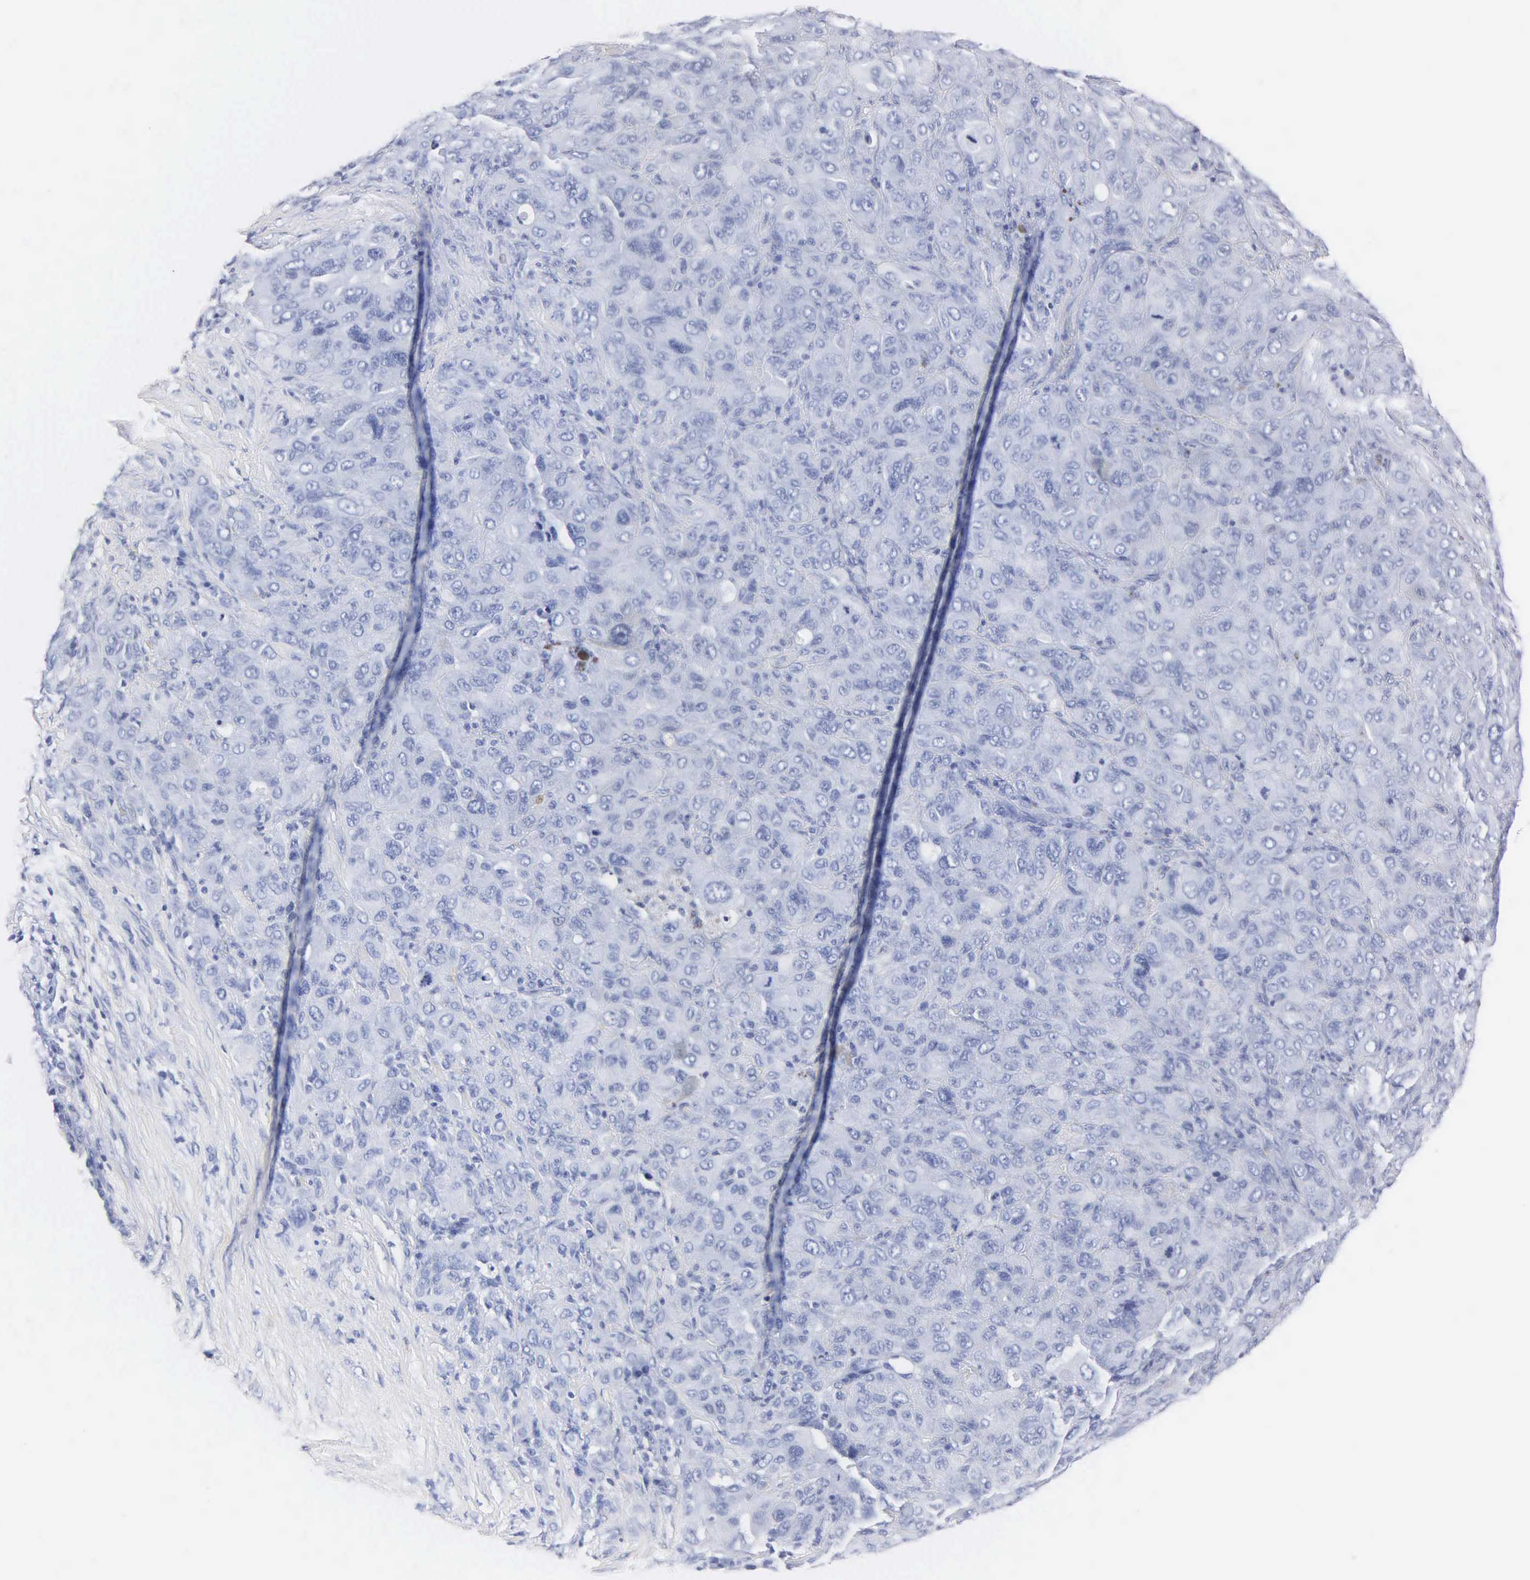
{"staining": {"intensity": "negative", "quantity": "none", "location": "none"}, "tissue": "melanoma", "cell_type": "Tumor cells", "image_type": "cancer", "snomed": [{"axis": "morphology", "description": "Malignant melanoma, Metastatic site"}, {"axis": "topography", "description": "Skin"}], "caption": "DAB immunohistochemical staining of melanoma shows no significant positivity in tumor cells.", "gene": "MB", "patient": {"sex": "male", "age": 32}}